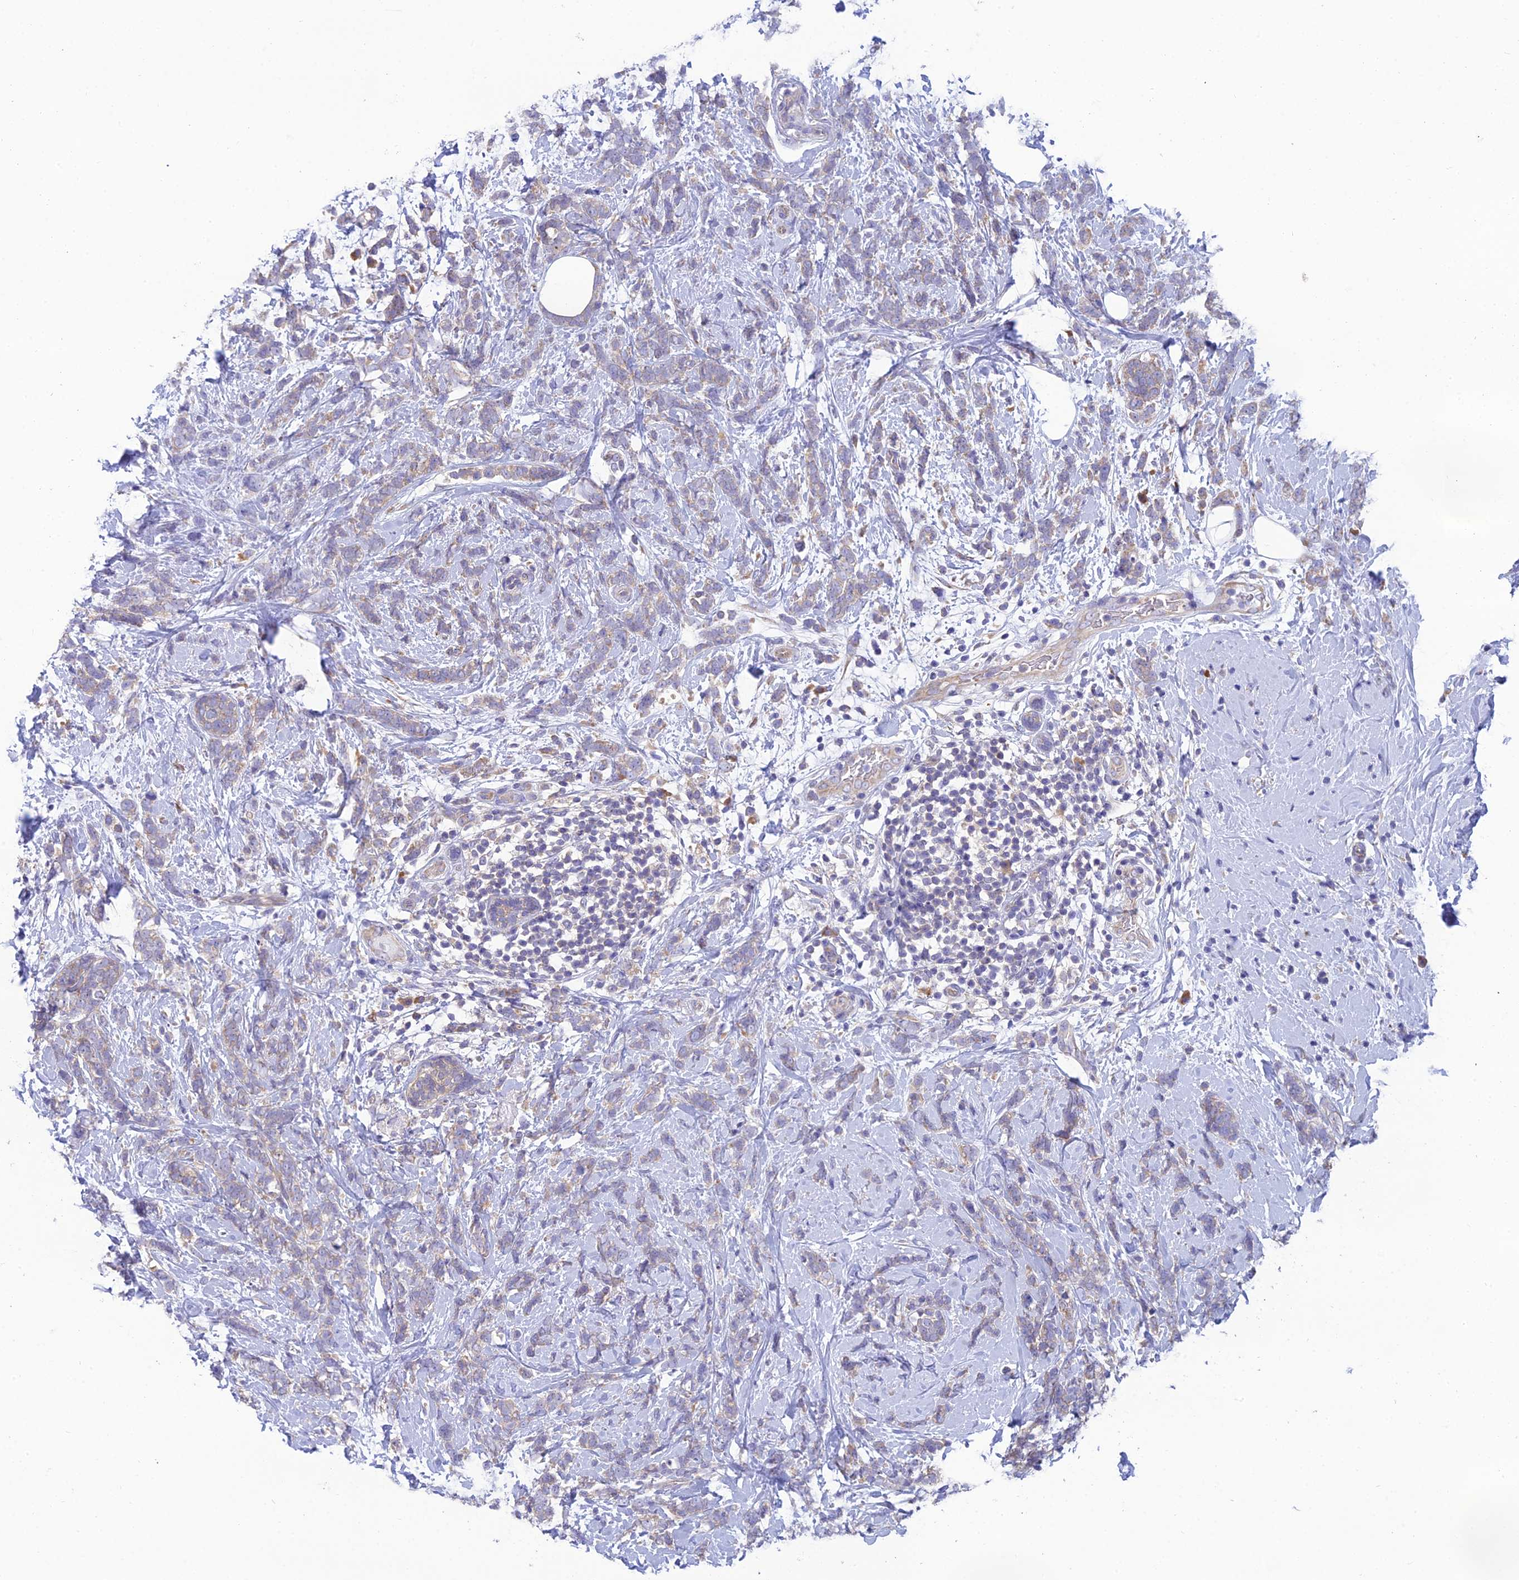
{"staining": {"intensity": "weak", "quantity": "25%-75%", "location": "cytoplasmic/membranous"}, "tissue": "breast cancer", "cell_type": "Tumor cells", "image_type": "cancer", "snomed": [{"axis": "morphology", "description": "Lobular carcinoma"}, {"axis": "topography", "description": "Breast"}], "caption": "Breast lobular carcinoma was stained to show a protein in brown. There is low levels of weak cytoplasmic/membranous expression in about 25%-75% of tumor cells.", "gene": "CLCN7", "patient": {"sex": "female", "age": 58}}